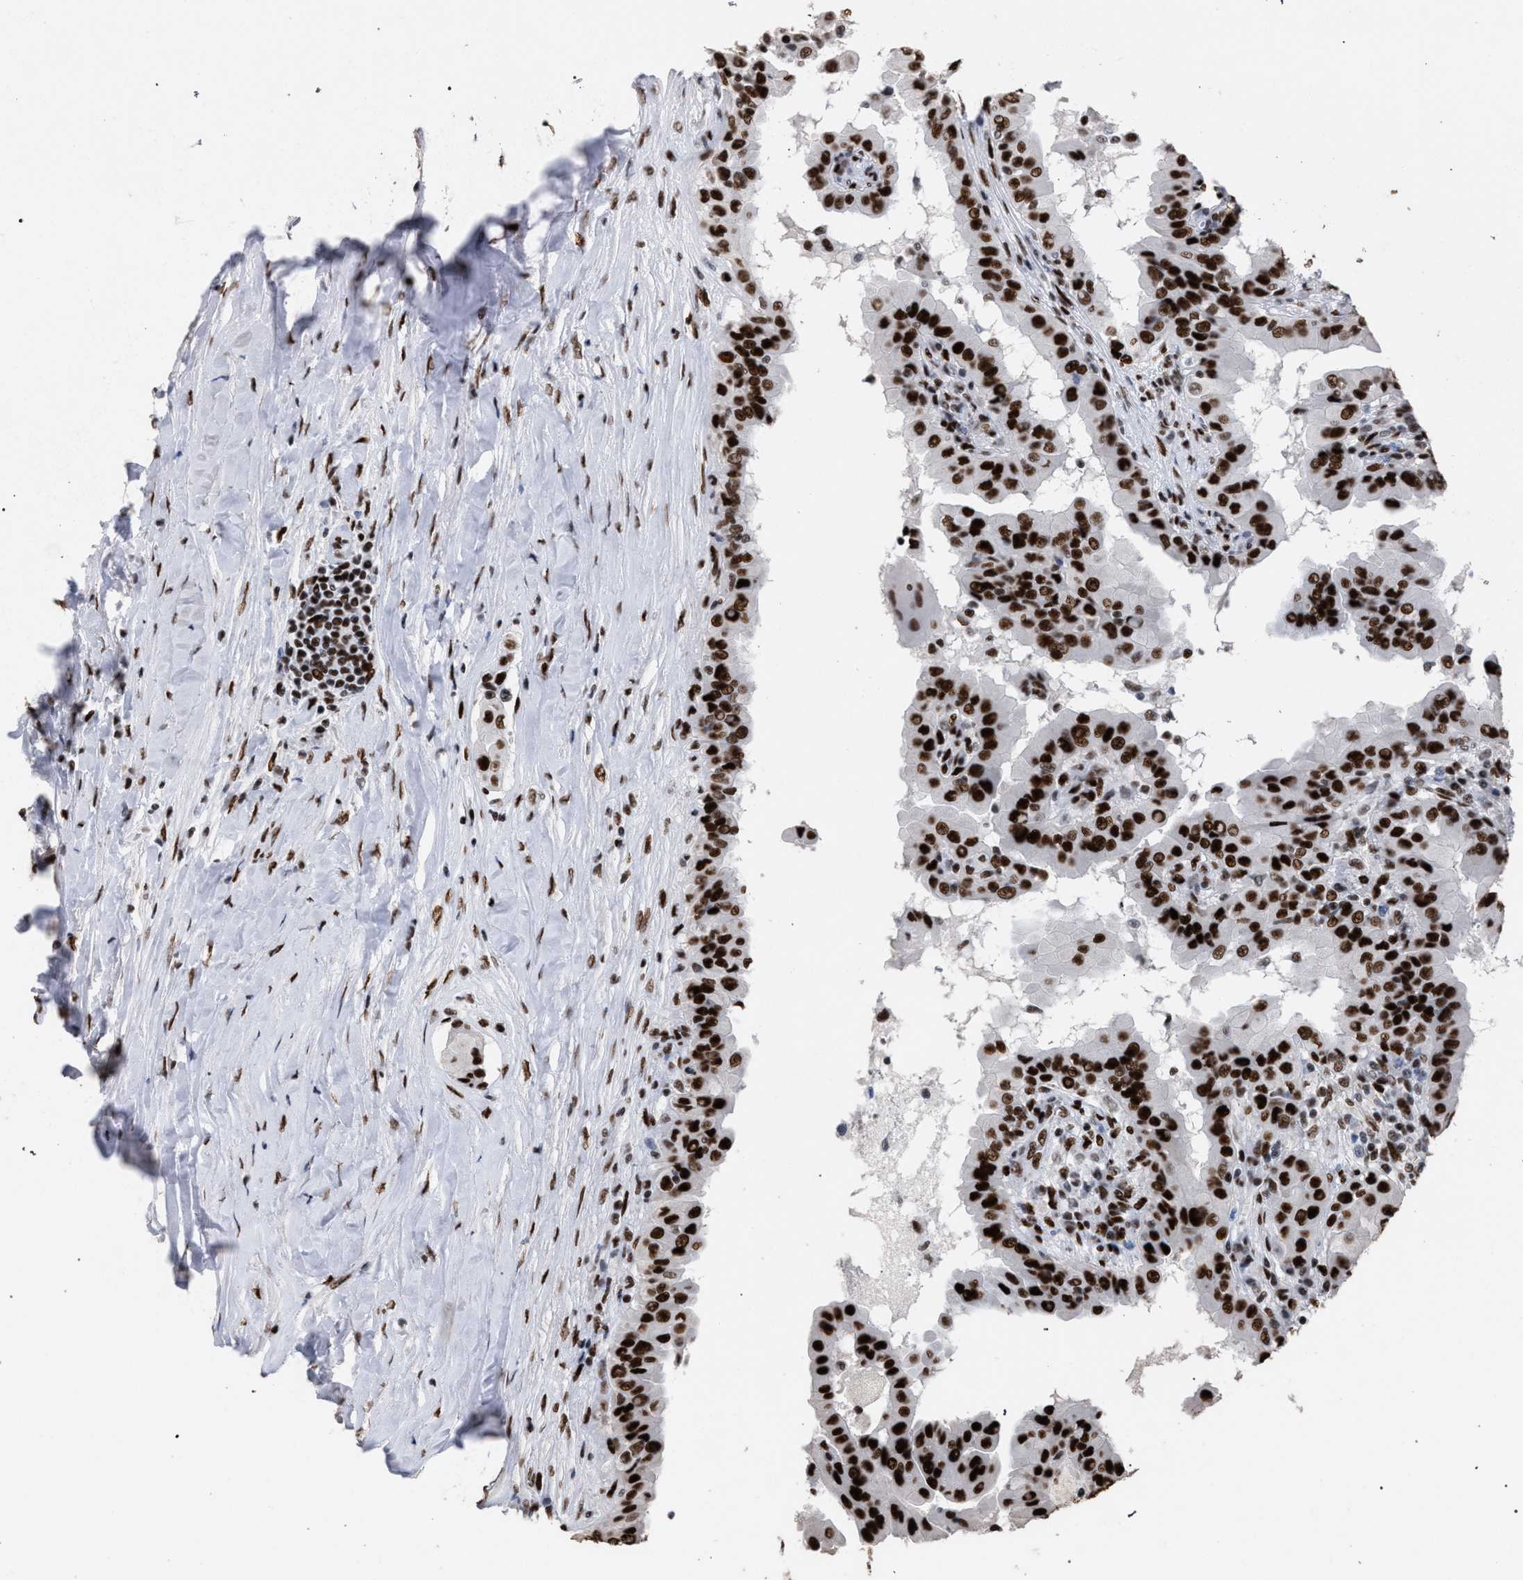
{"staining": {"intensity": "strong", "quantity": ">75%", "location": "nuclear"}, "tissue": "thyroid cancer", "cell_type": "Tumor cells", "image_type": "cancer", "snomed": [{"axis": "morphology", "description": "Papillary adenocarcinoma, NOS"}, {"axis": "topography", "description": "Thyroid gland"}], "caption": "Immunohistochemistry (IHC) staining of papillary adenocarcinoma (thyroid), which displays high levels of strong nuclear expression in approximately >75% of tumor cells indicating strong nuclear protein positivity. The staining was performed using DAB (3,3'-diaminobenzidine) (brown) for protein detection and nuclei were counterstained in hematoxylin (blue).", "gene": "TP53BP1", "patient": {"sex": "male", "age": 33}}